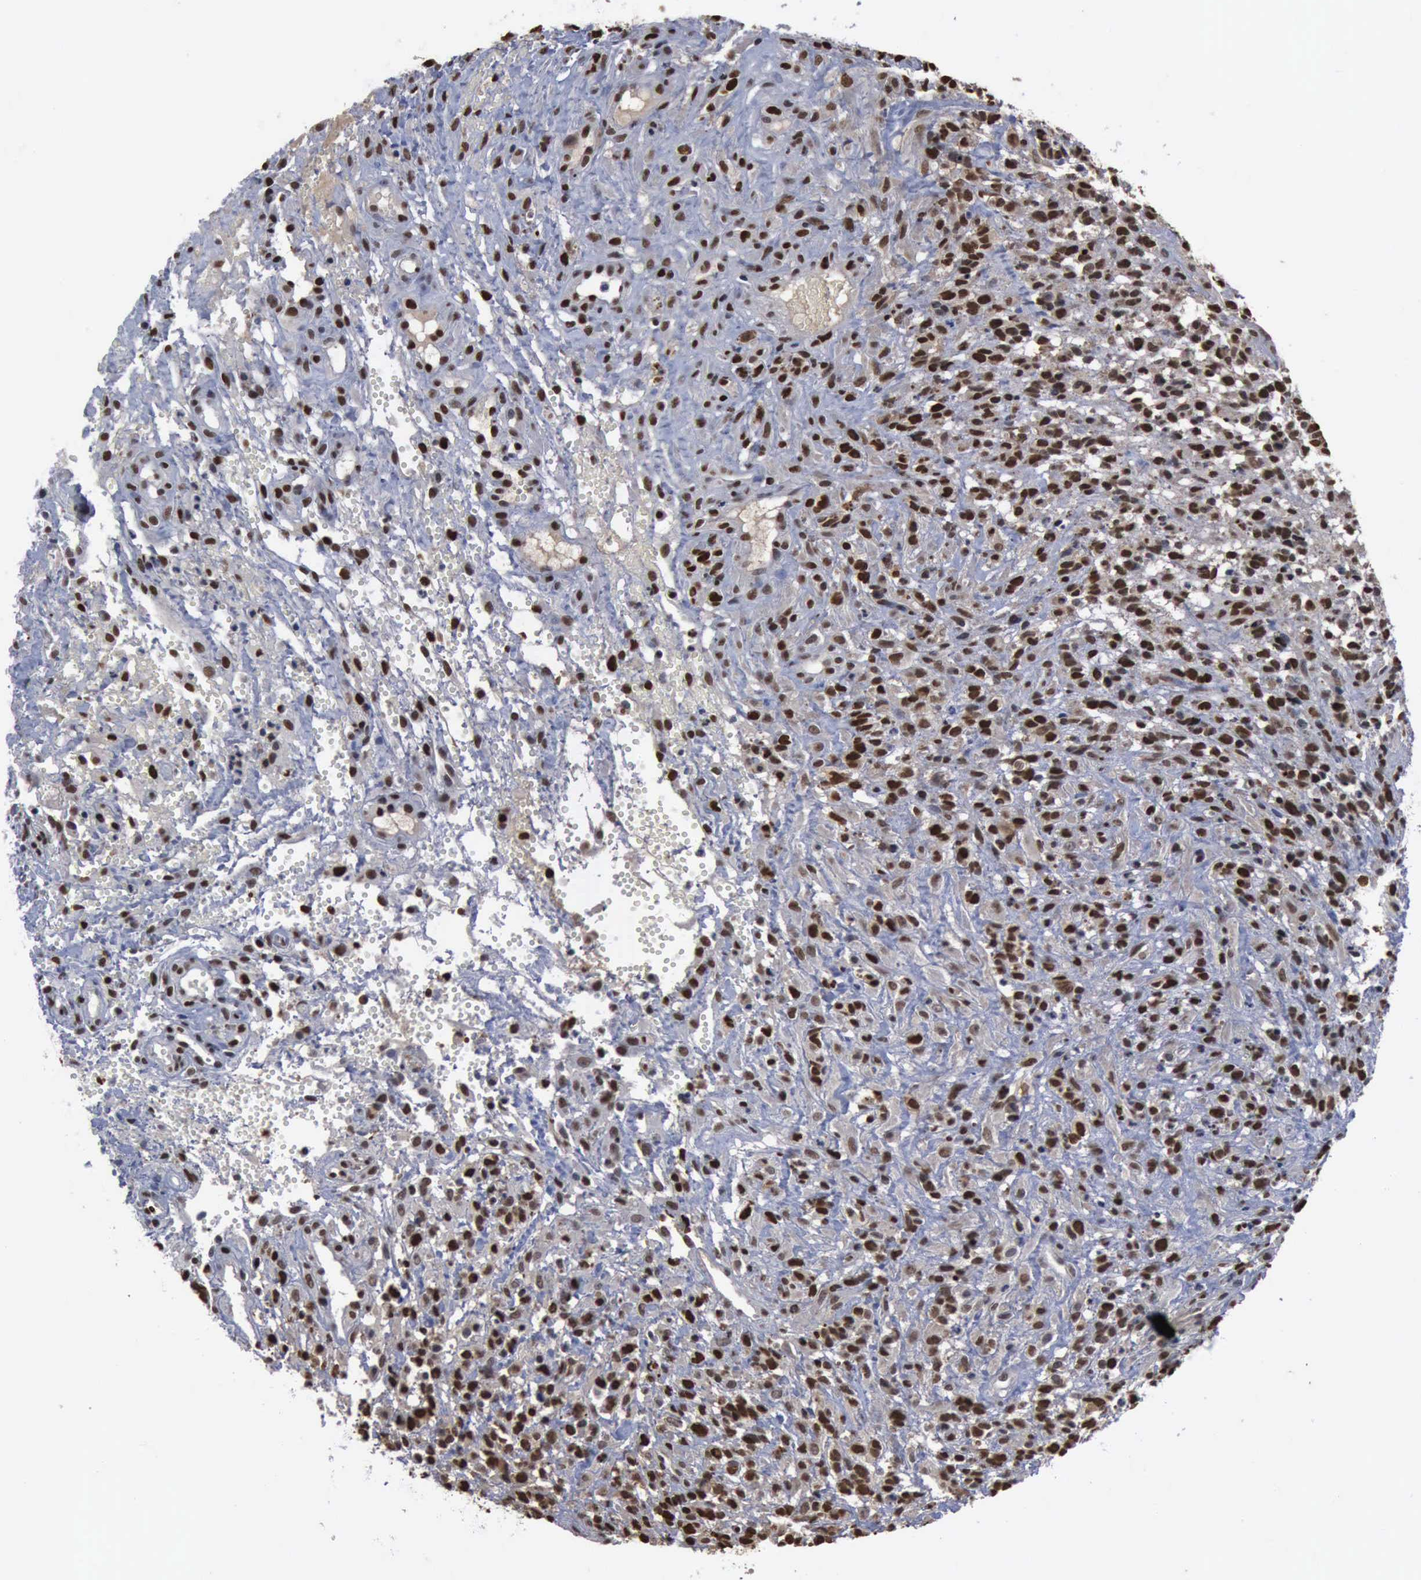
{"staining": {"intensity": "moderate", "quantity": ">75%", "location": "nuclear"}, "tissue": "glioma", "cell_type": "Tumor cells", "image_type": "cancer", "snomed": [{"axis": "morphology", "description": "Glioma, malignant, High grade"}, {"axis": "topography", "description": "Brain"}], "caption": "Brown immunohistochemical staining in human malignant high-grade glioma shows moderate nuclear staining in about >75% of tumor cells. (IHC, brightfield microscopy, high magnification).", "gene": "PCNA", "patient": {"sex": "male", "age": 66}}